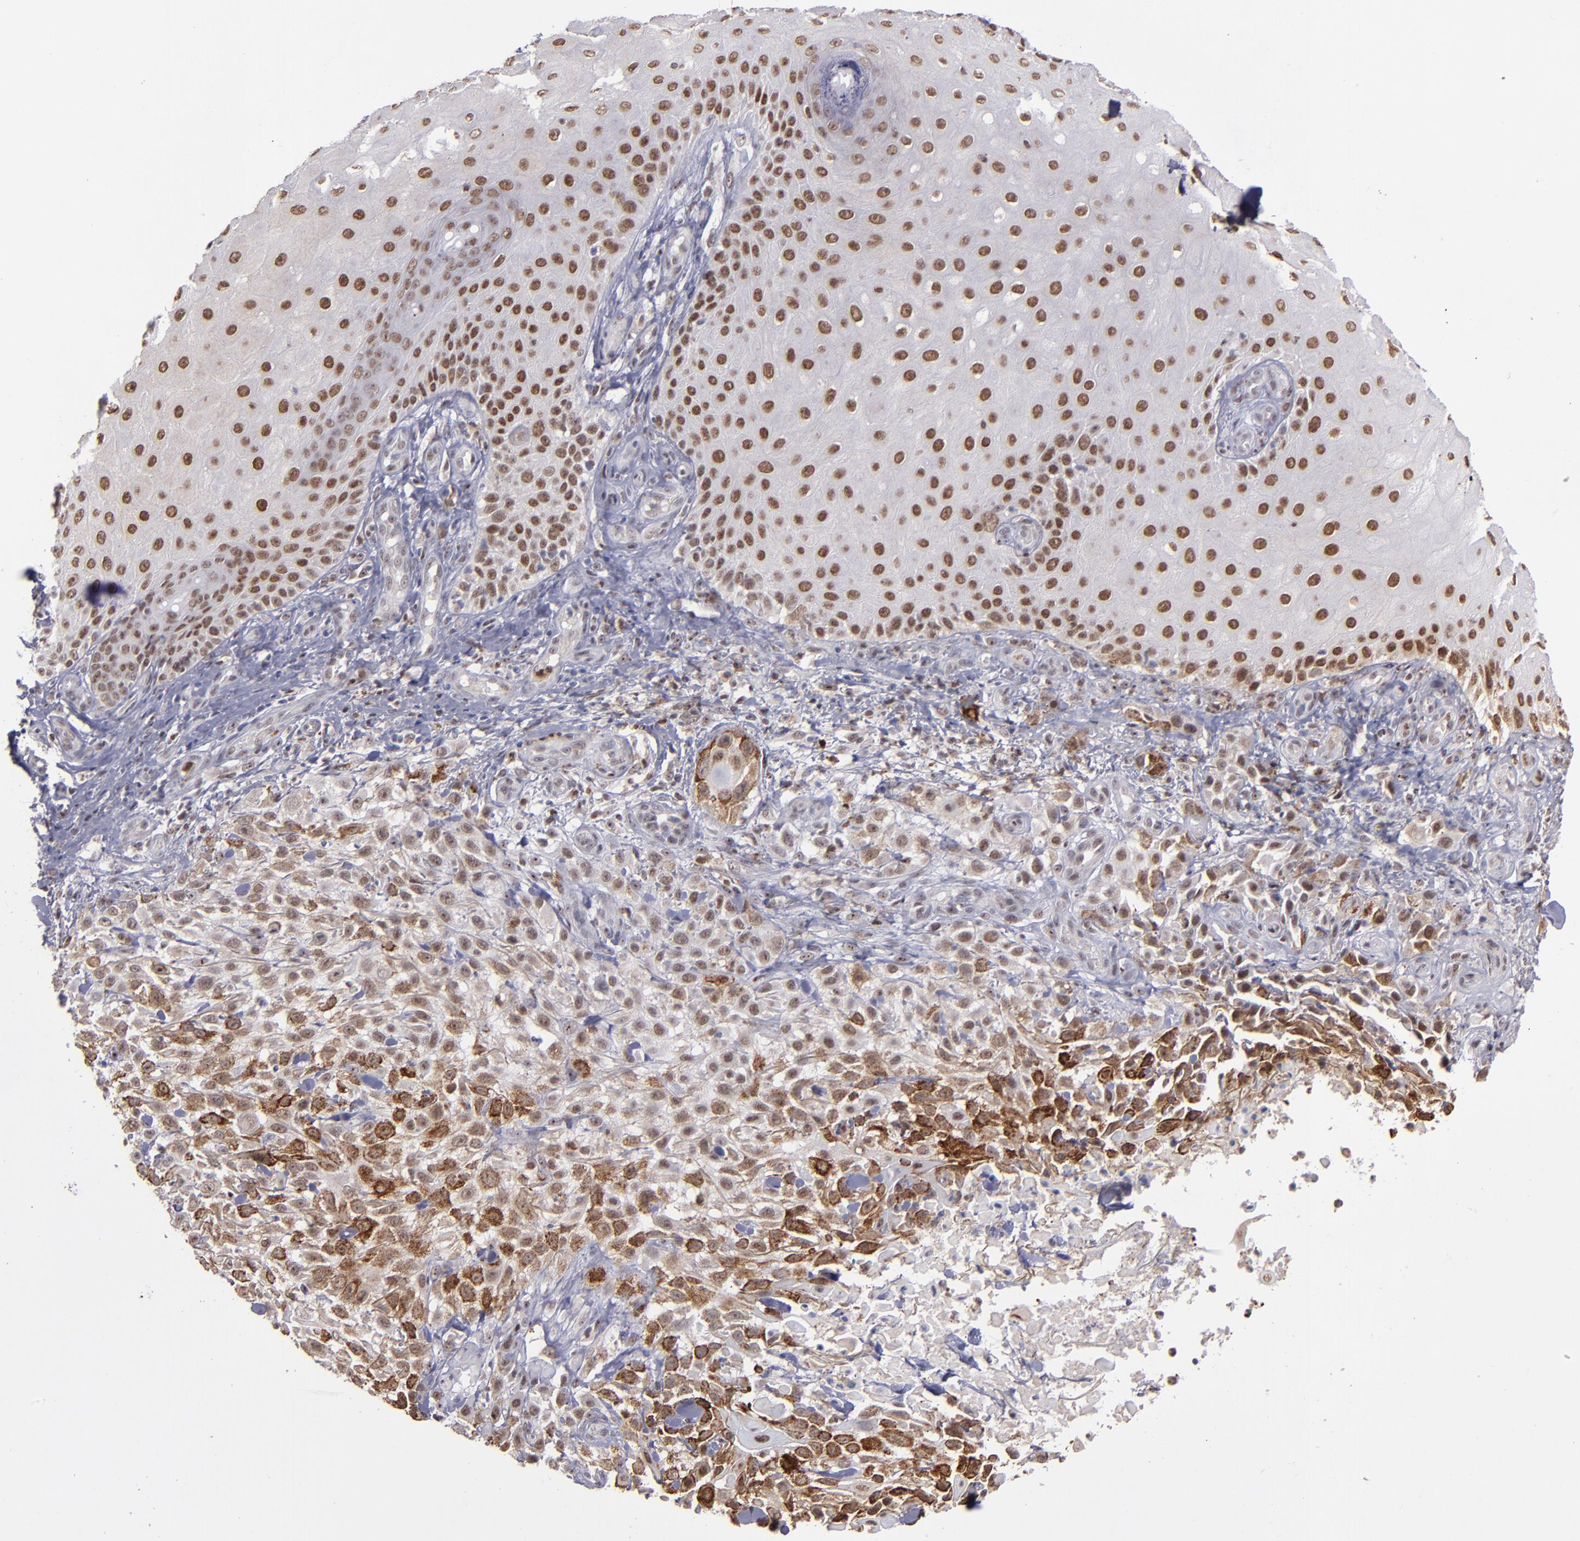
{"staining": {"intensity": "strong", "quantity": ">75%", "location": "nuclear"}, "tissue": "skin cancer", "cell_type": "Tumor cells", "image_type": "cancer", "snomed": [{"axis": "morphology", "description": "Squamous cell carcinoma, NOS"}, {"axis": "topography", "description": "Skin"}], "caption": "This photomicrograph demonstrates IHC staining of skin cancer, with high strong nuclear staining in about >75% of tumor cells.", "gene": "RREB1", "patient": {"sex": "female", "age": 42}}